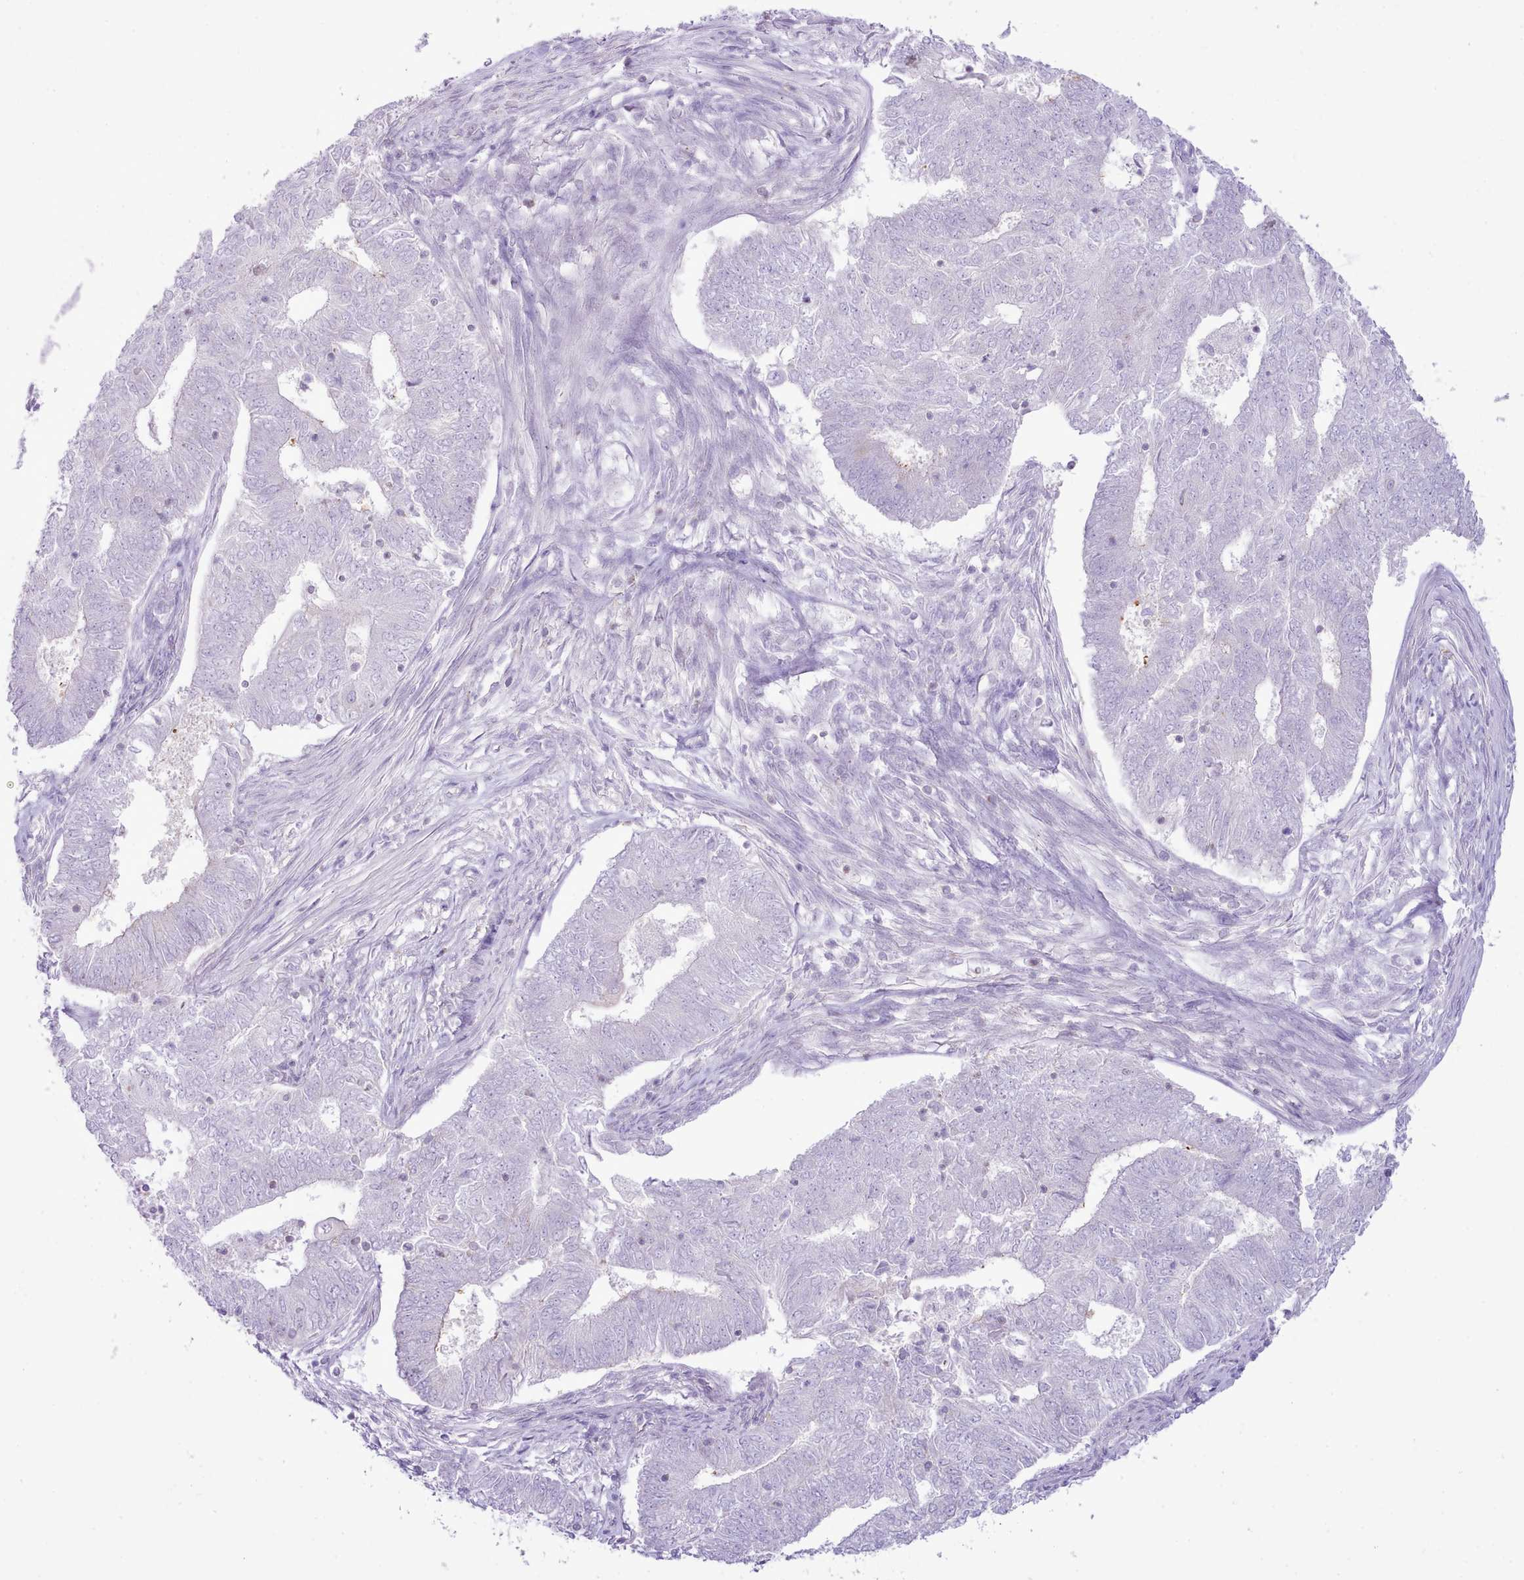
{"staining": {"intensity": "negative", "quantity": "none", "location": "none"}, "tissue": "endometrial cancer", "cell_type": "Tumor cells", "image_type": "cancer", "snomed": [{"axis": "morphology", "description": "Adenocarcinoma, NOS"}, {"axis": "topography", "description": "Endometrium"}], "caption": "Protein analysis of adenocarcinoma (endometrial) exhibits no significant positivity in tumor cells. Nuclei are stained in blue.", "gene": "MDFI", "patient": {"sex": "female", "age": 62}}